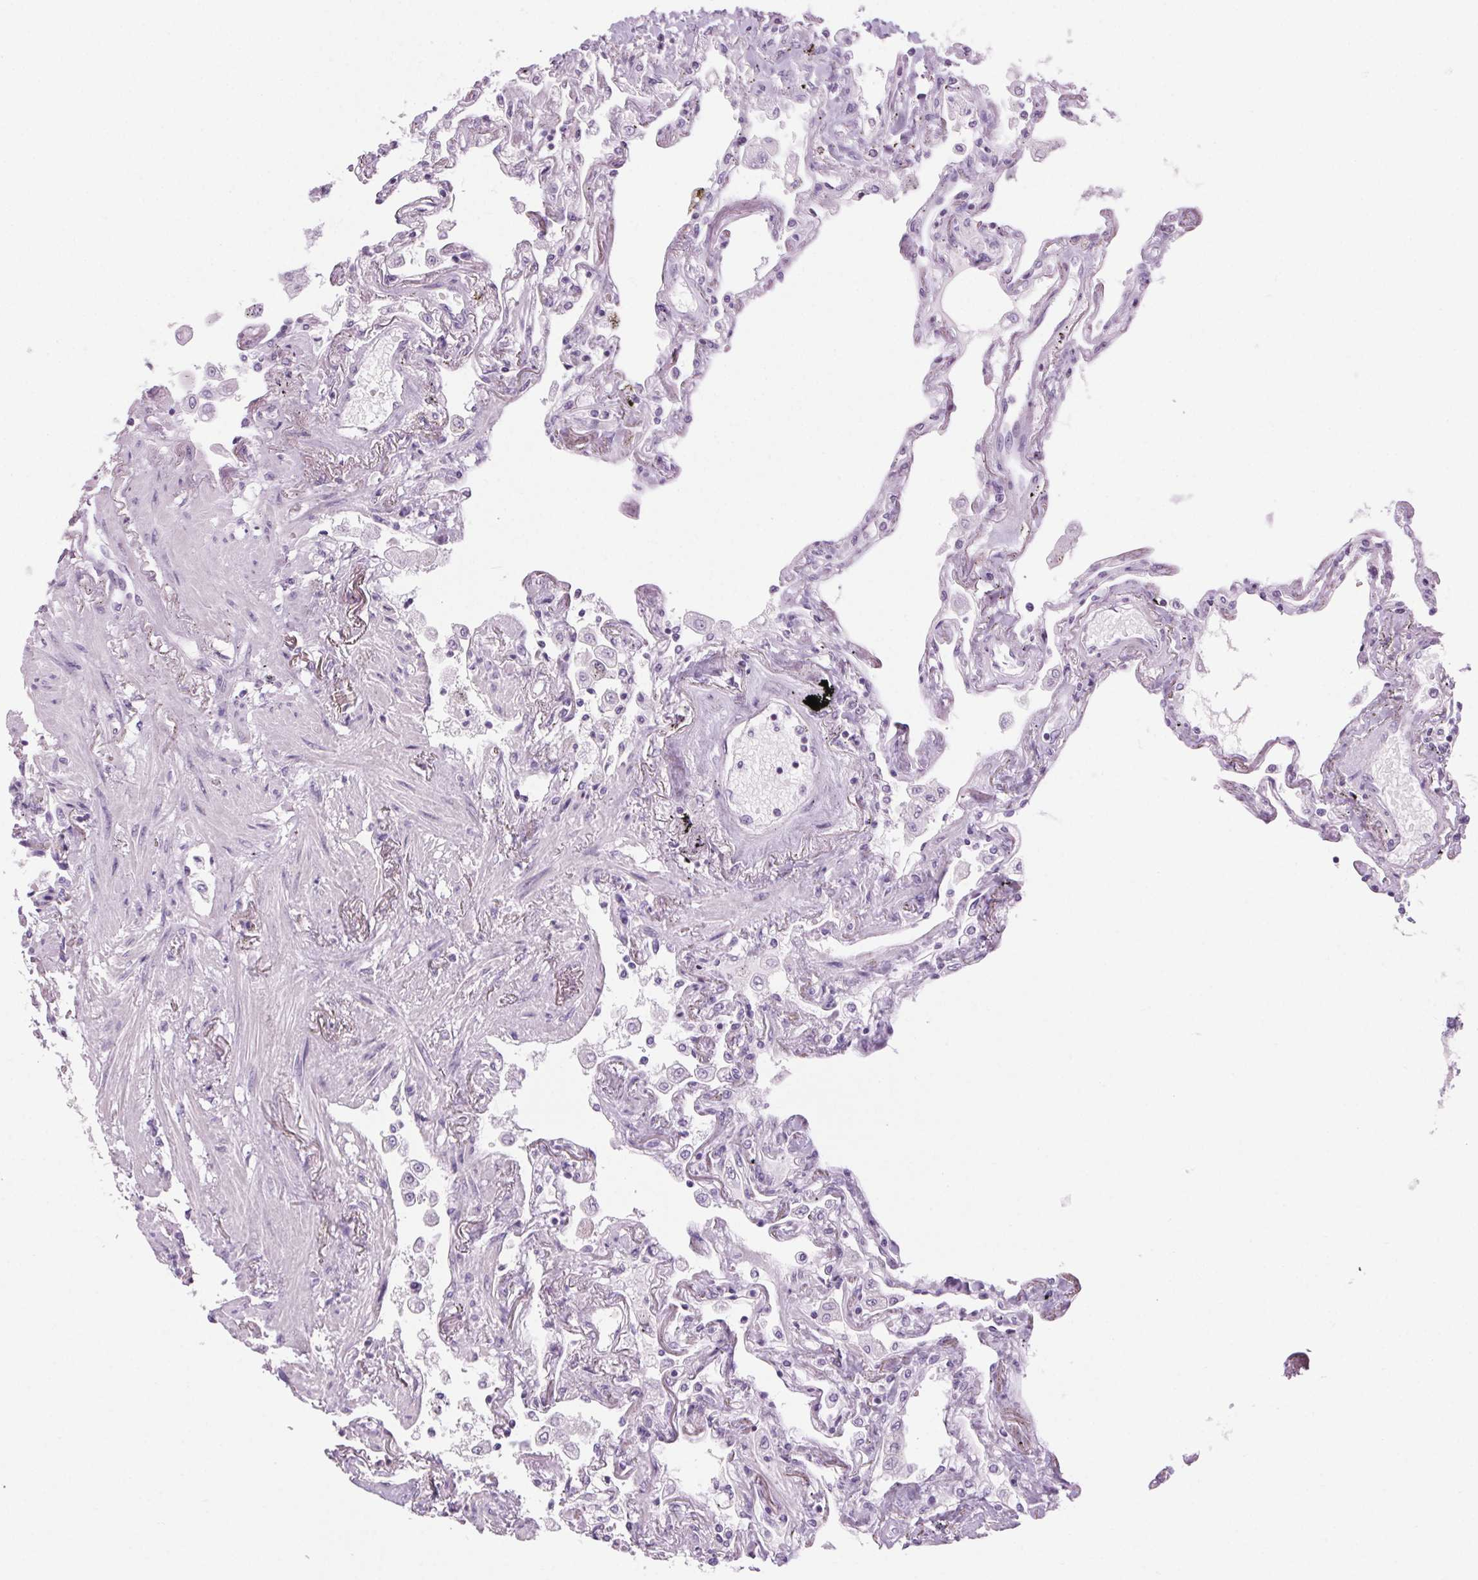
{"staining": {"intensity": "negative", "quantity": "none", "location": "none"}, "tissue": "lung", "cell_type": "Alveolar cells", "image_type": "normal", "snomed": [{"axis": "morphology", "description": "Normal tissue, NOS"}, {"axis": "morphology", "description": "Adenocarcinoma, NOS"}, {"axis": "topography", "description": "Cartilage tissue"}, {"axis": "topography", "description": "Lung"}], "caption": "High power microscopy image of an IHC image of unremarkable lung, revealing no significant staining in alveolar cells. (Stains: DAB (3,3'-diaminobenzidine) immunohistochemistry (IHC) with hematoxylin counter stain, Microscopy: brightfield microscopy at high magnification).", "gene": "LRP2", "patient": {"sex": "female", "age": 67}}